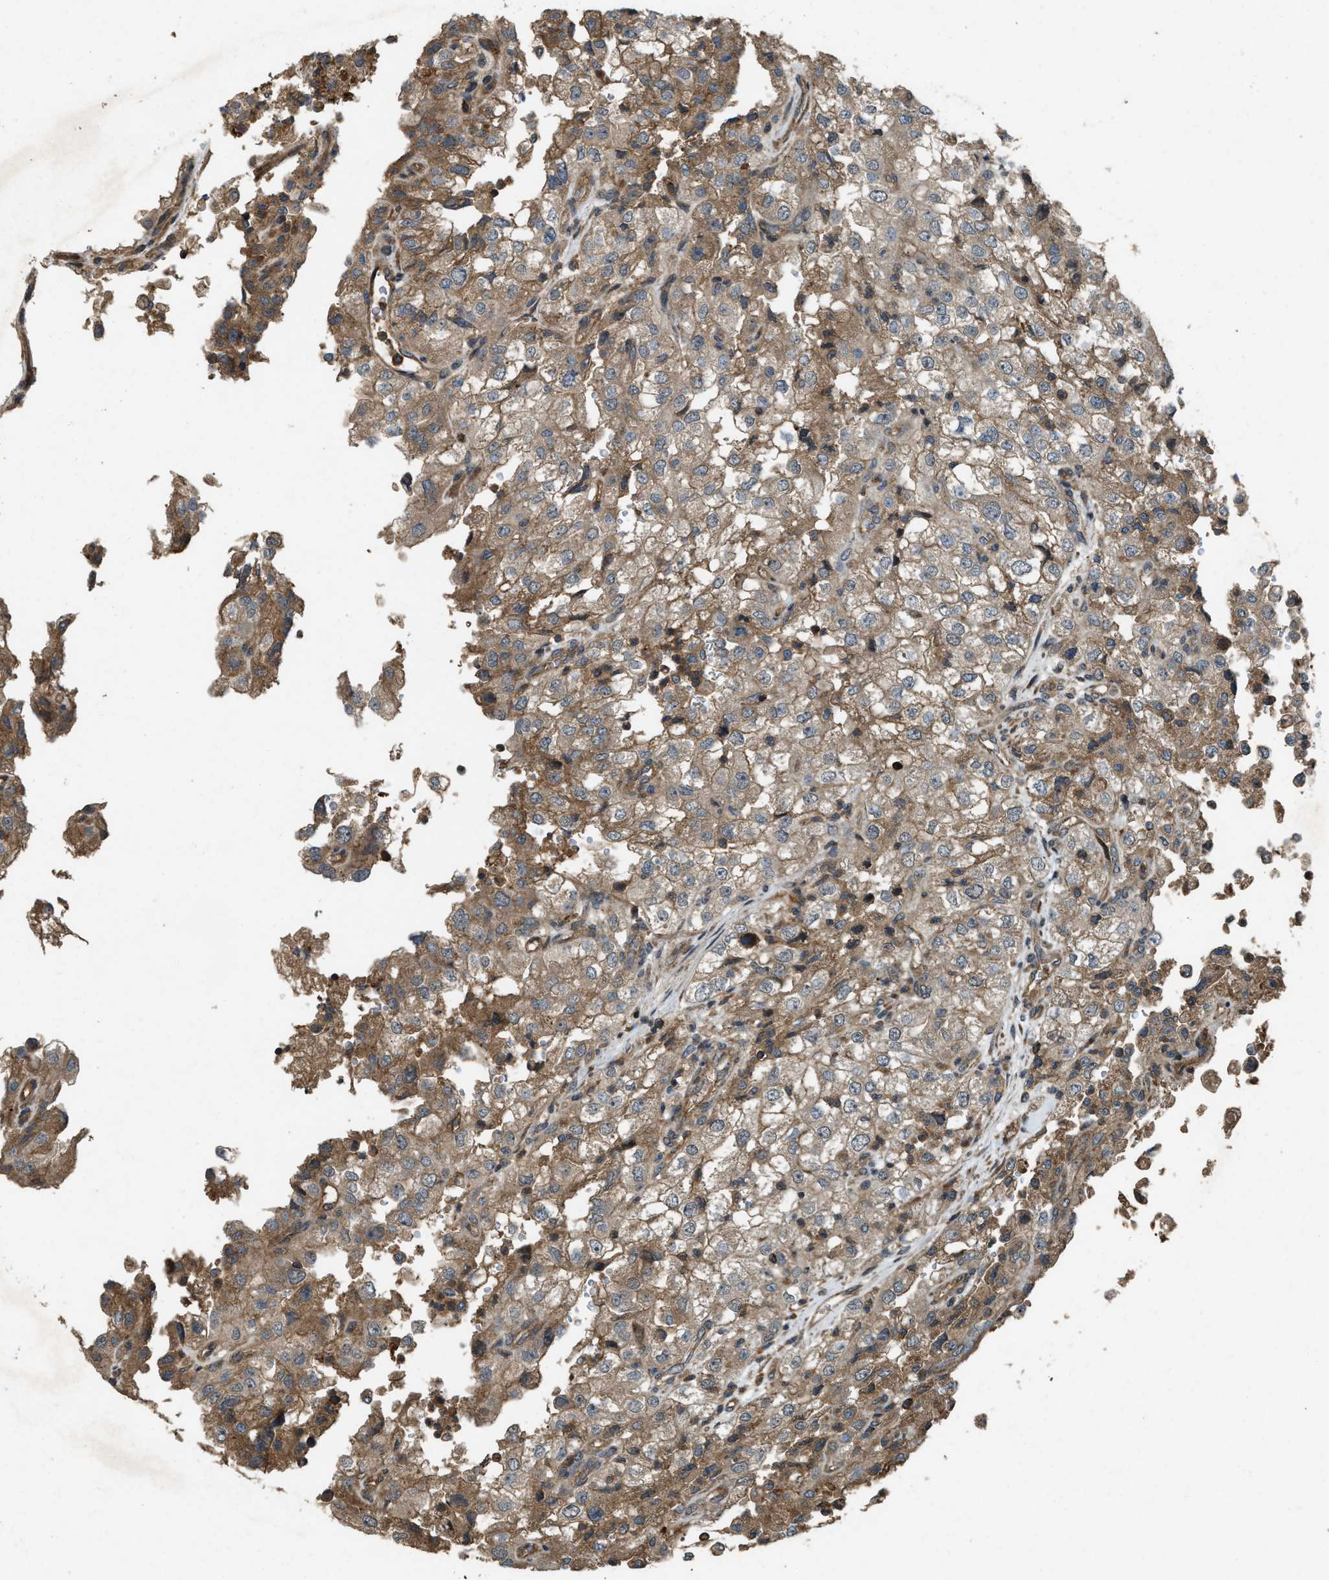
{"staining": {"intensity": "moderate", "quantity": ">75%", "location": "cytoplasmic/membranous"}, "tissue": "renal cancer", "cell_type": "Tumor cells", "image_type": "cancer", "snomed": [{"axis": "morphology", "description": "Adenocarcinoma, NOS"}, {"axis": "topography", "description": "Kidney"}], "caption": "Tumor cells demonstrate medium levels of moderate cytoplasmic/membranous positivity in approximately >75% of cells in renal cancer (adenocarcinoma).", "gene": "ATP8B1", "patient": {"sex": "female", "age": 54}}